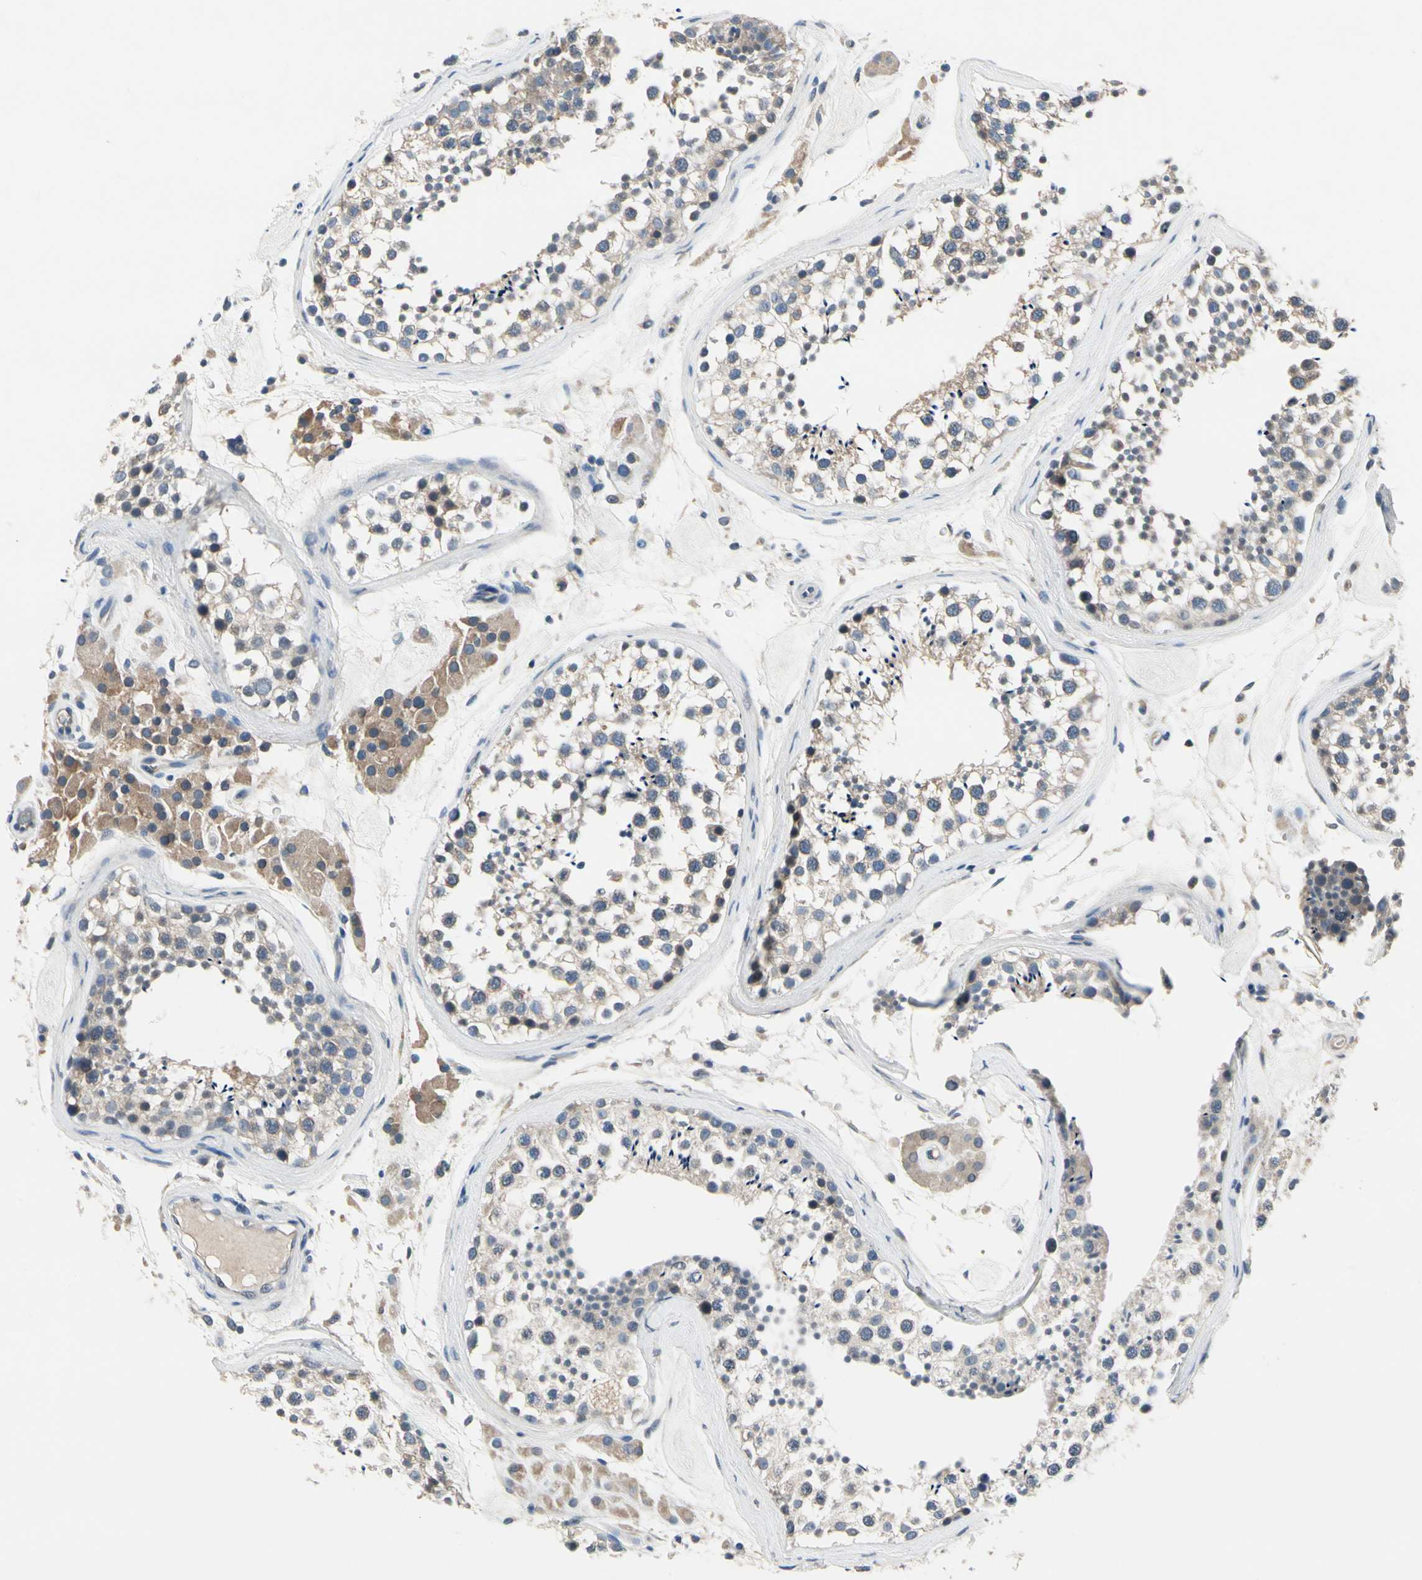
{"staining": {"intensity": "weak", "quantity": "<25%", "location": "cytoplasmic/membranous"}, "tissue": "testis", "cell_type": "Cells in seminiferous ducts", "image_type": "normal", "snomed": [{"axis": "morphology", "description": "Normal tissue, NOS"}, {"axis": "topography", "description": "Testis"}], "caption": "A high-resolution micrograph shows immunohistochemistry staining of benign testis, which exhibits no significant positivity in cells in seminiferous ducts.", "gene": "SELENOK", "patient": {"sex": "male", "age": 46}}